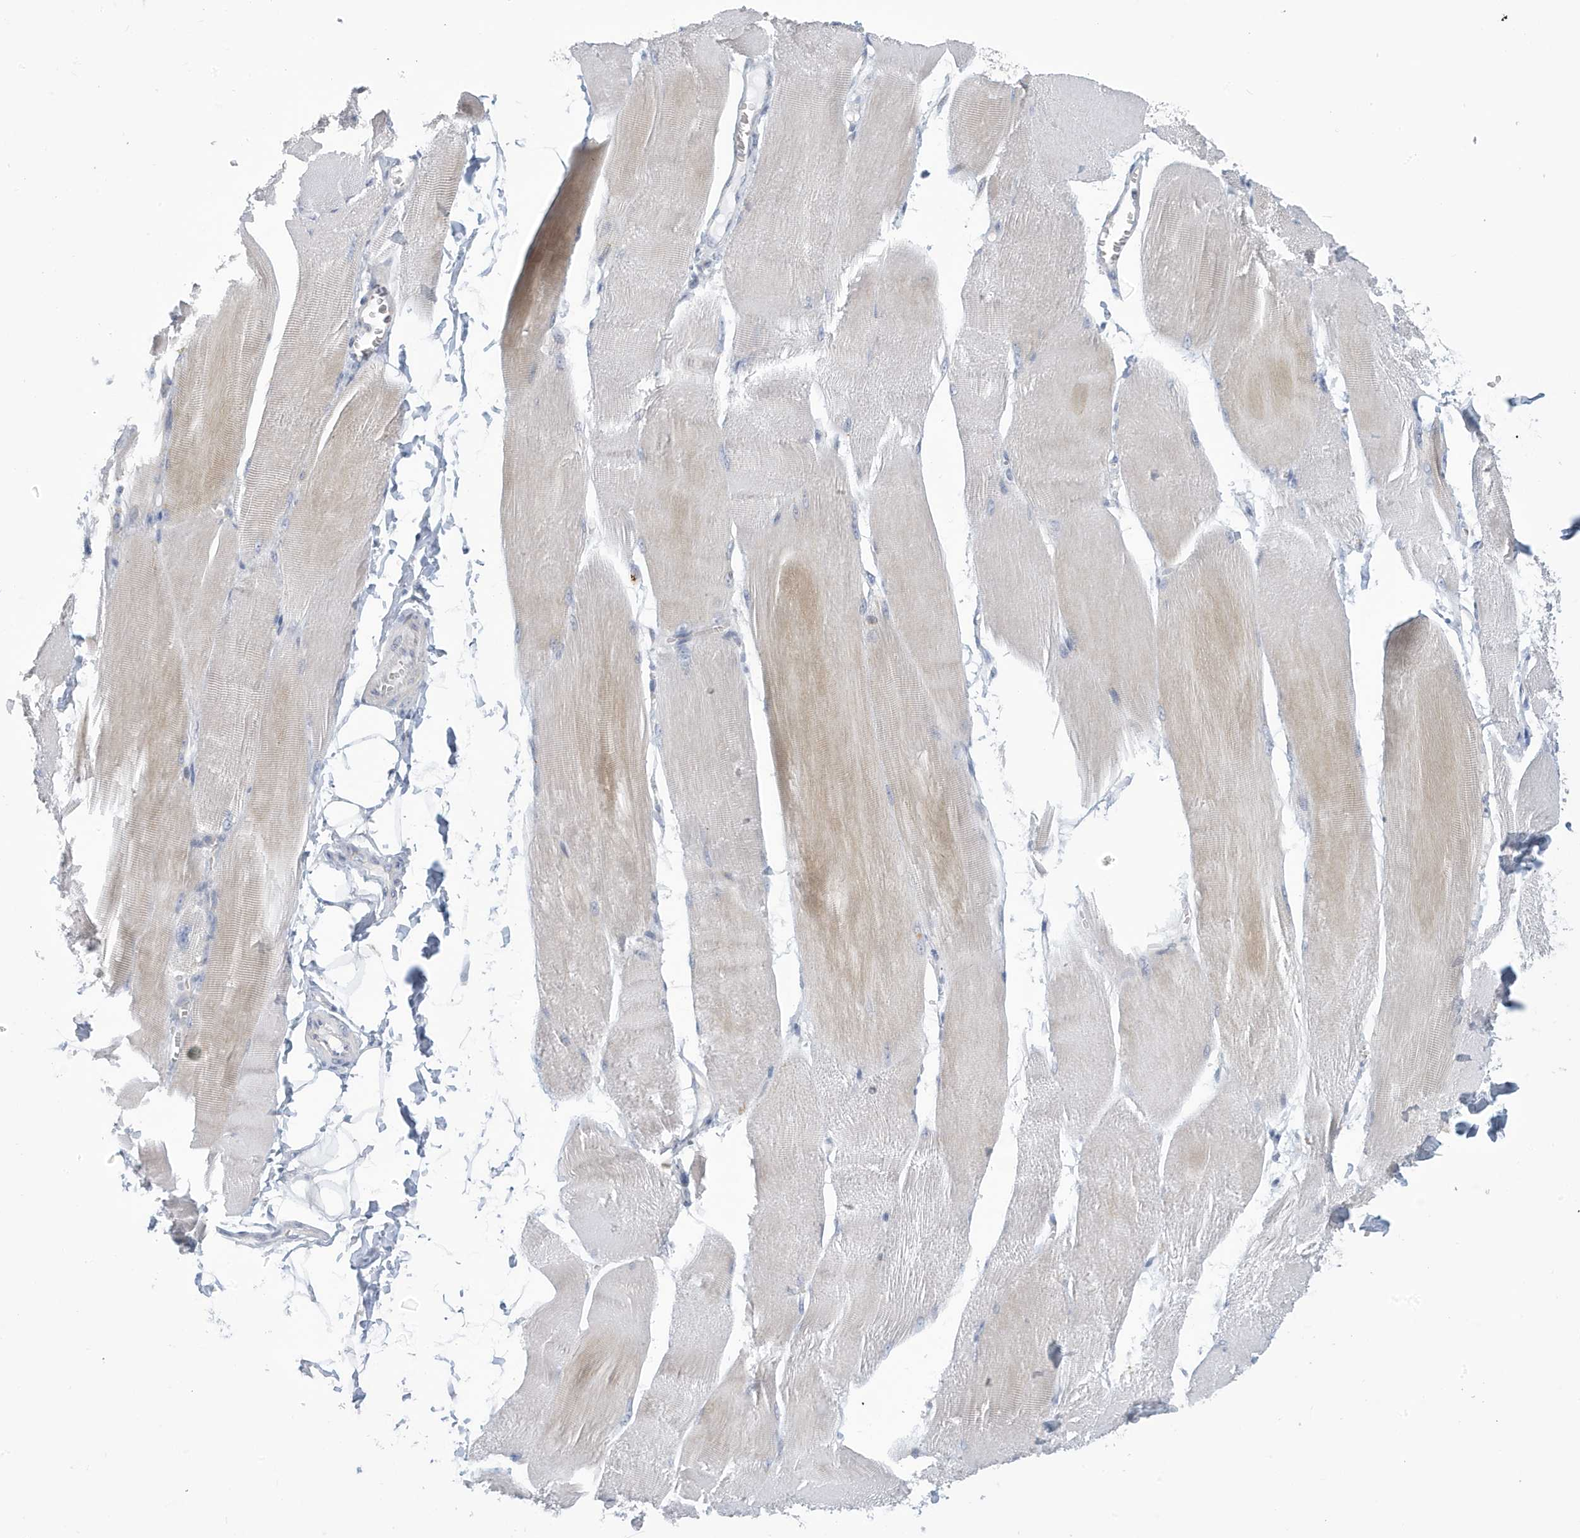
{"staining": {"intensity": "weak", "quantity": "<25%", "location": "cytoplasmic/membranous"}, "tissue": "skeletal muscle", "cell_type": "Myocytes", "image_type": "normal", "snomed": [{"axis": "morphology", "description": "Normal tissue, NOS"}, {"axis": "morphology", "description": "Basal cell carcinoma"}, {"axis": "topography", "description": "Skeletal muscle"}], "caption": "Histopathology image shows no significant protein positivity in myocytes of unremarkable skeletal muscle. (IHC, brightfield microscopy, high magnification).", "gene": "VTA1", "patient": {"sex": "female", "age": 64}}